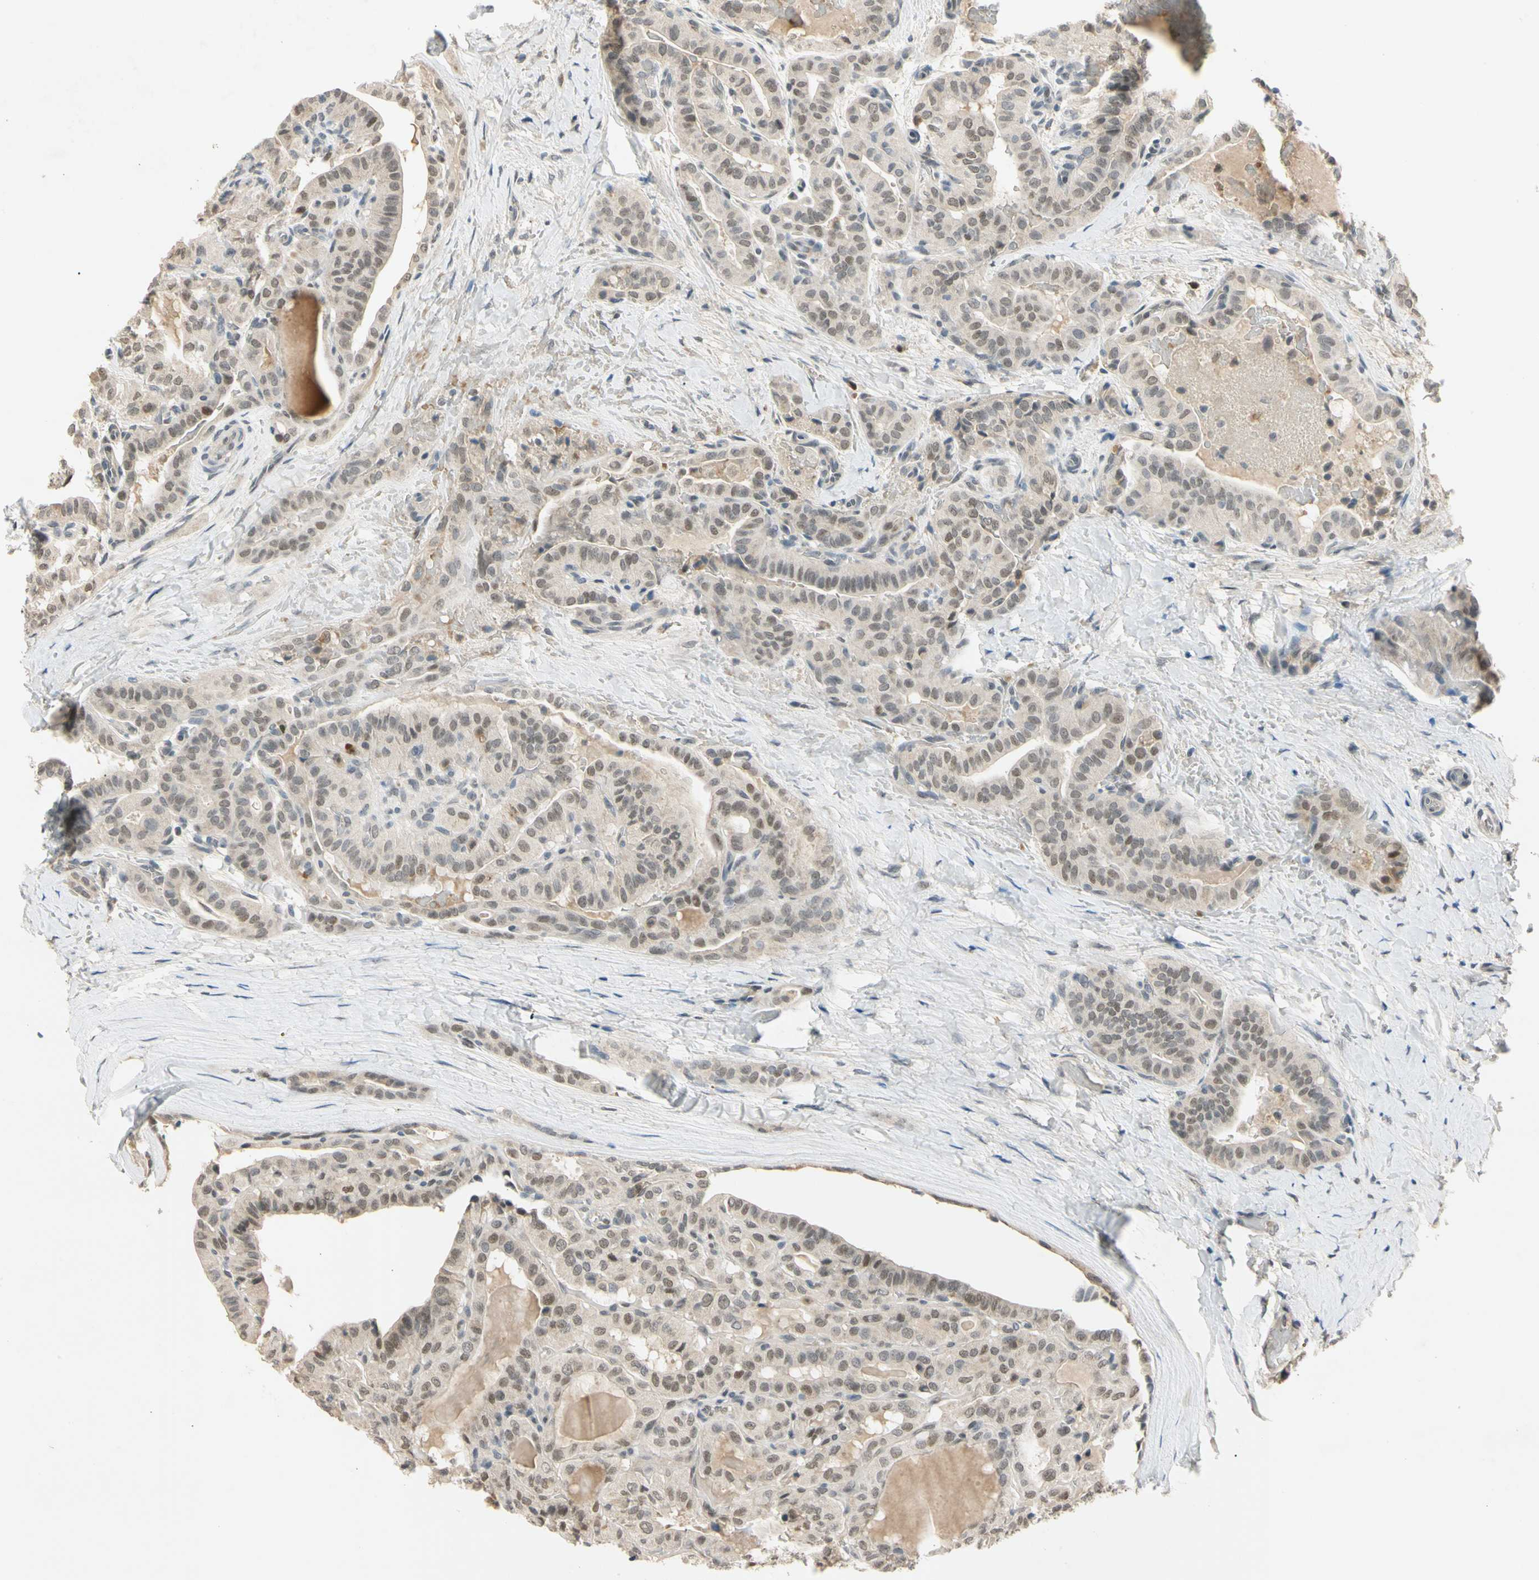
{"staining": {"intensity": "weak", "quantity": "<25%", "location": "nuclear"}, "tissue": "thyroid cancer", "cell_type": "Tumor cells", "image_type": "cancer", "snomed": [{"axis": "morphology", "description": "Papillary adenocarcinoma, NOS"}, {"axis": "topography", "description": "Thyroid gland"}], "caption": "High magnification brightfield microscopy of thyroid cancer stained with DAB (brown) and counterstained with hematoxylin (blue): tumor cells show no significant staining. (Stains: DAB immunohistochemistry with hematoxylin counter stain, Microscopy: brightfield microscopy at high magnification).", "gene": "RIOX2", "patient": {"sex": "male", "age": 77}}